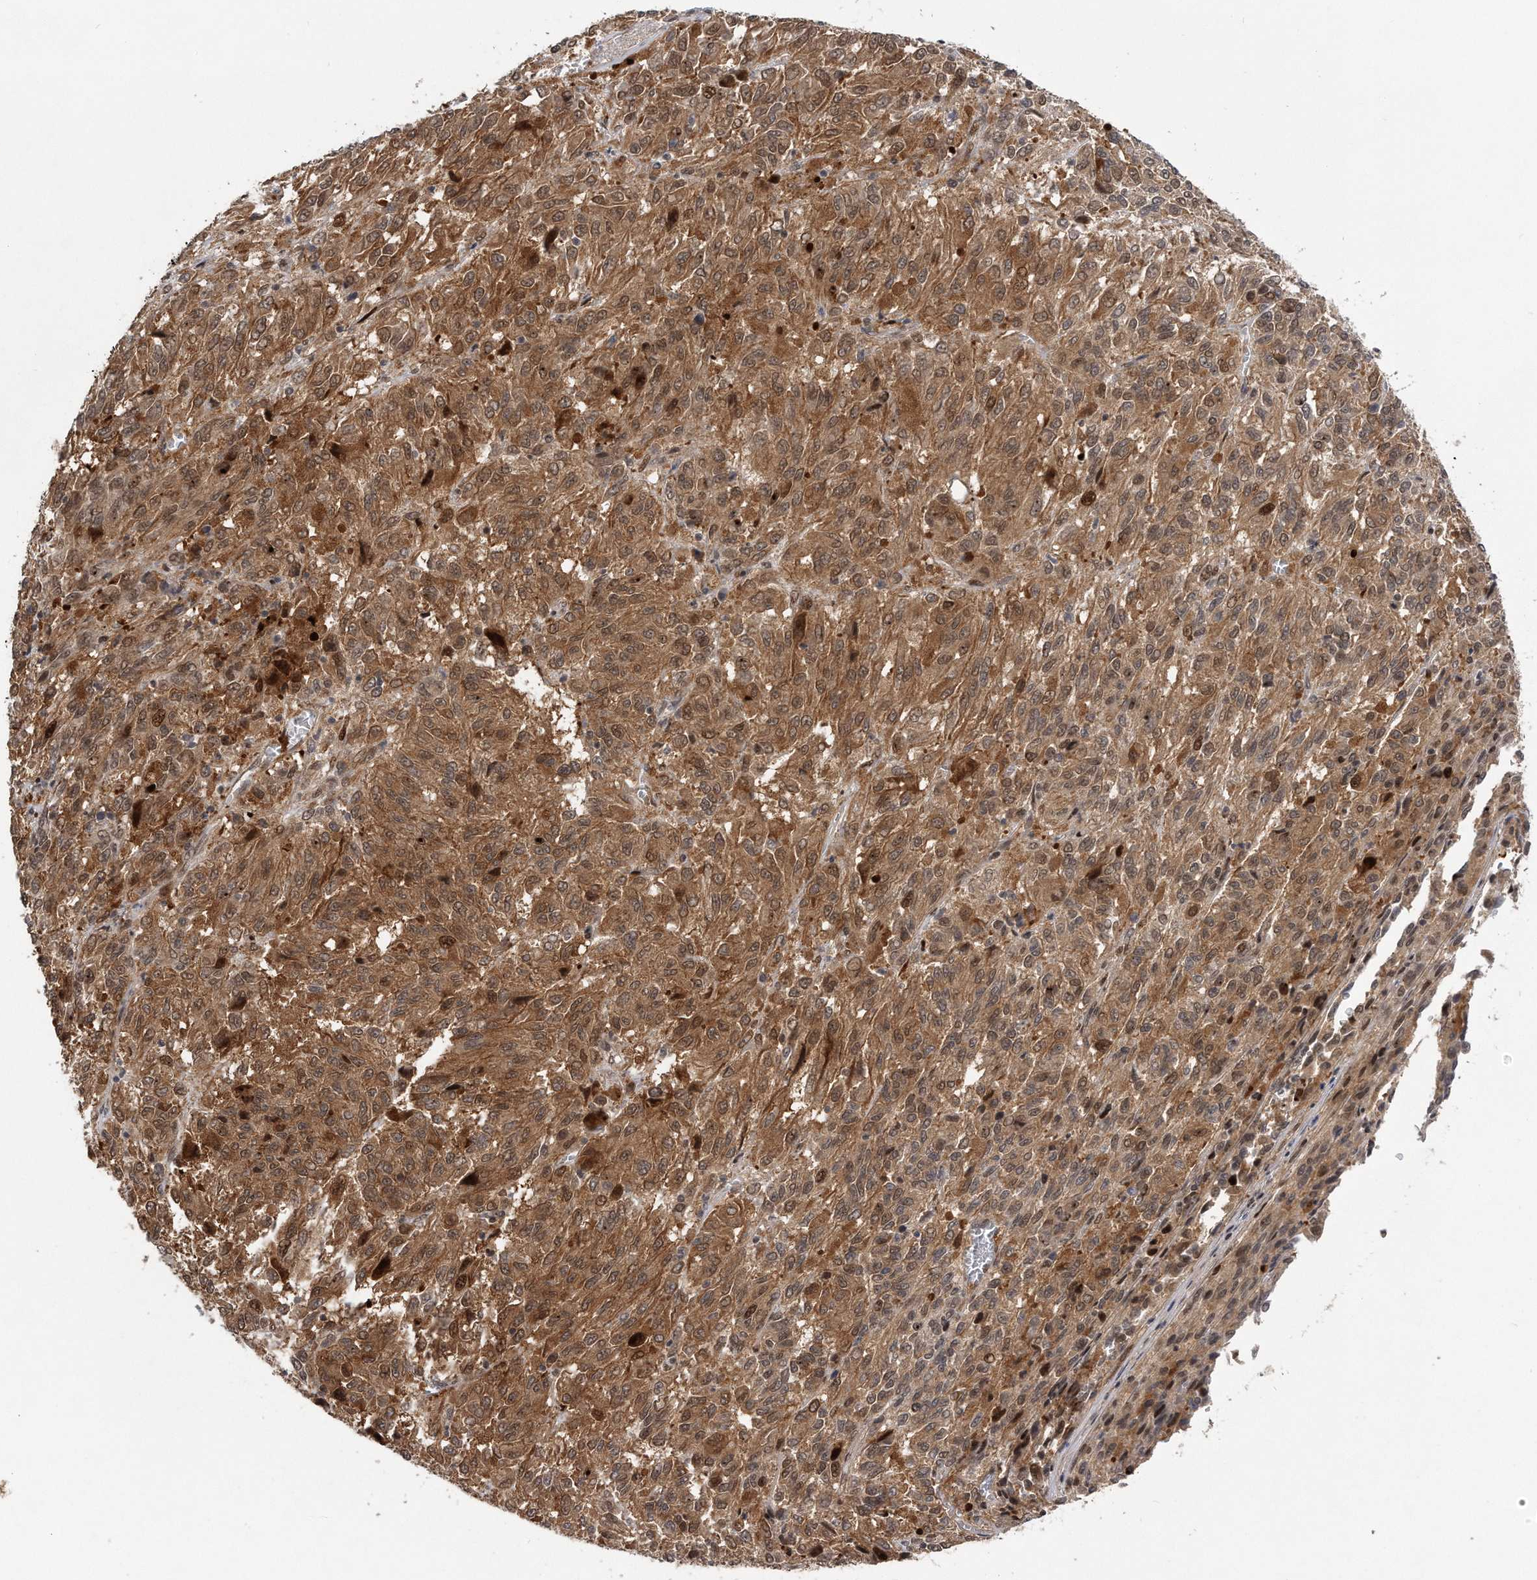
{"staining": {"intensity": "moderate", "quantity": ">75%", "location": "cytoplasmic/membranous,nuclear"}, "tissue": "melanoma", "cell_type": "Tumor cells", "image_type": "cancer", "snomed": [{"axis": "morphology", "description": "Malignant melanoma, Metastatic site"}, {"axis": "topography", "description": "Lung"}], "caption": "Tumor cells reveal medium levels of moderate cytoplasmic/membranous and nuclear staining in about >75% of cells in human melanoma.", "gene": "RWDD2A", "patient": {"sex": "male", "age": 64}}